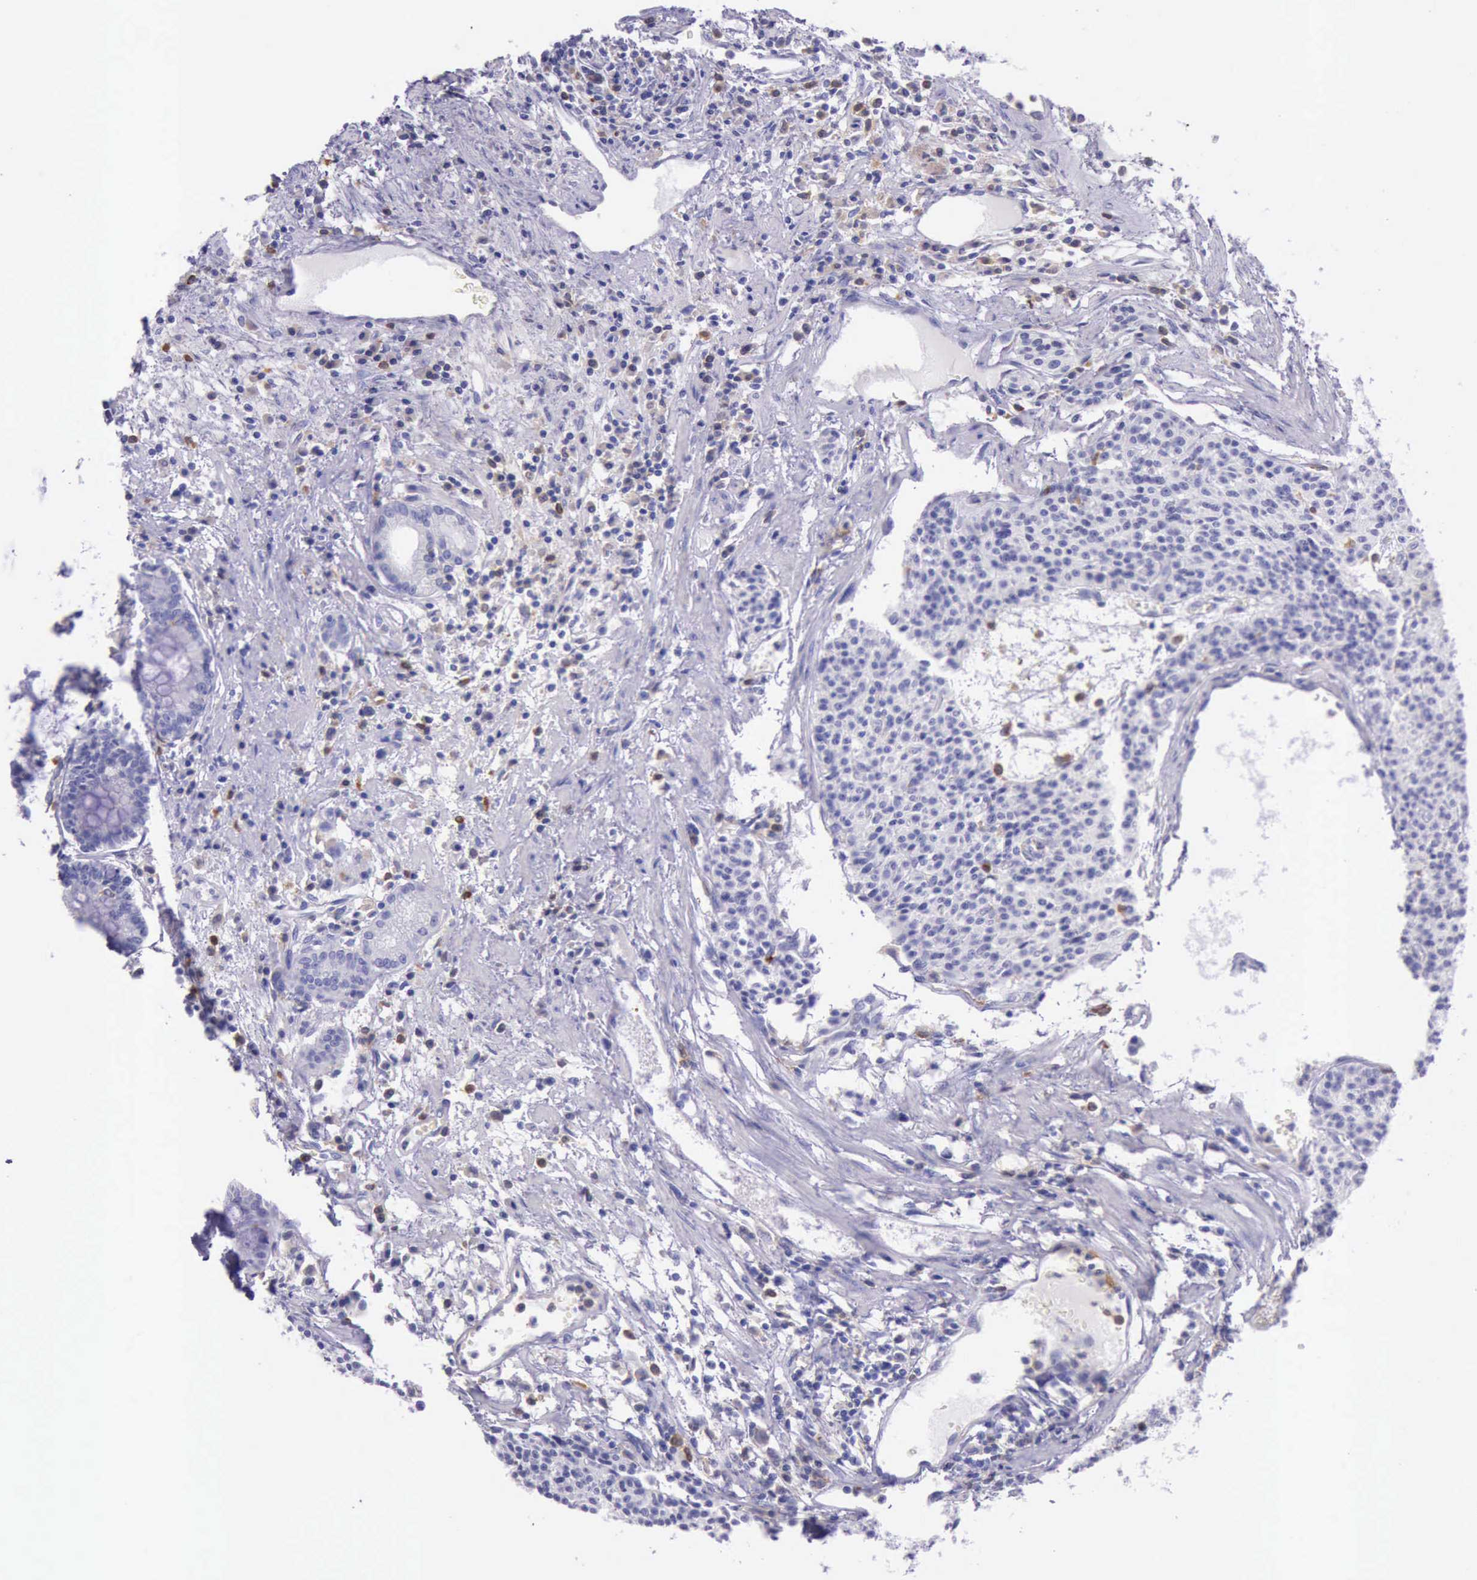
{"staining": {"intensity": "negative", "quantity": "none", "location": "none"}, "tissue": "carcinoid", "cell_type": "Tumor cells", "image_type": "cancer", "snomed": [{"axis": "morphology", "description": "Carcinoid, malignant, NOS"}, {"axis": "topography", "description": "Stomach"}], "caption": "Tumor cells show no significant protein expression in carcinoid (malignant). The staining is performed using DAB brown chromogen with nuclei counter-stained in using hematoxylin.", "gene": "BTK", "patient": {"sex": "female", "age": 76}}